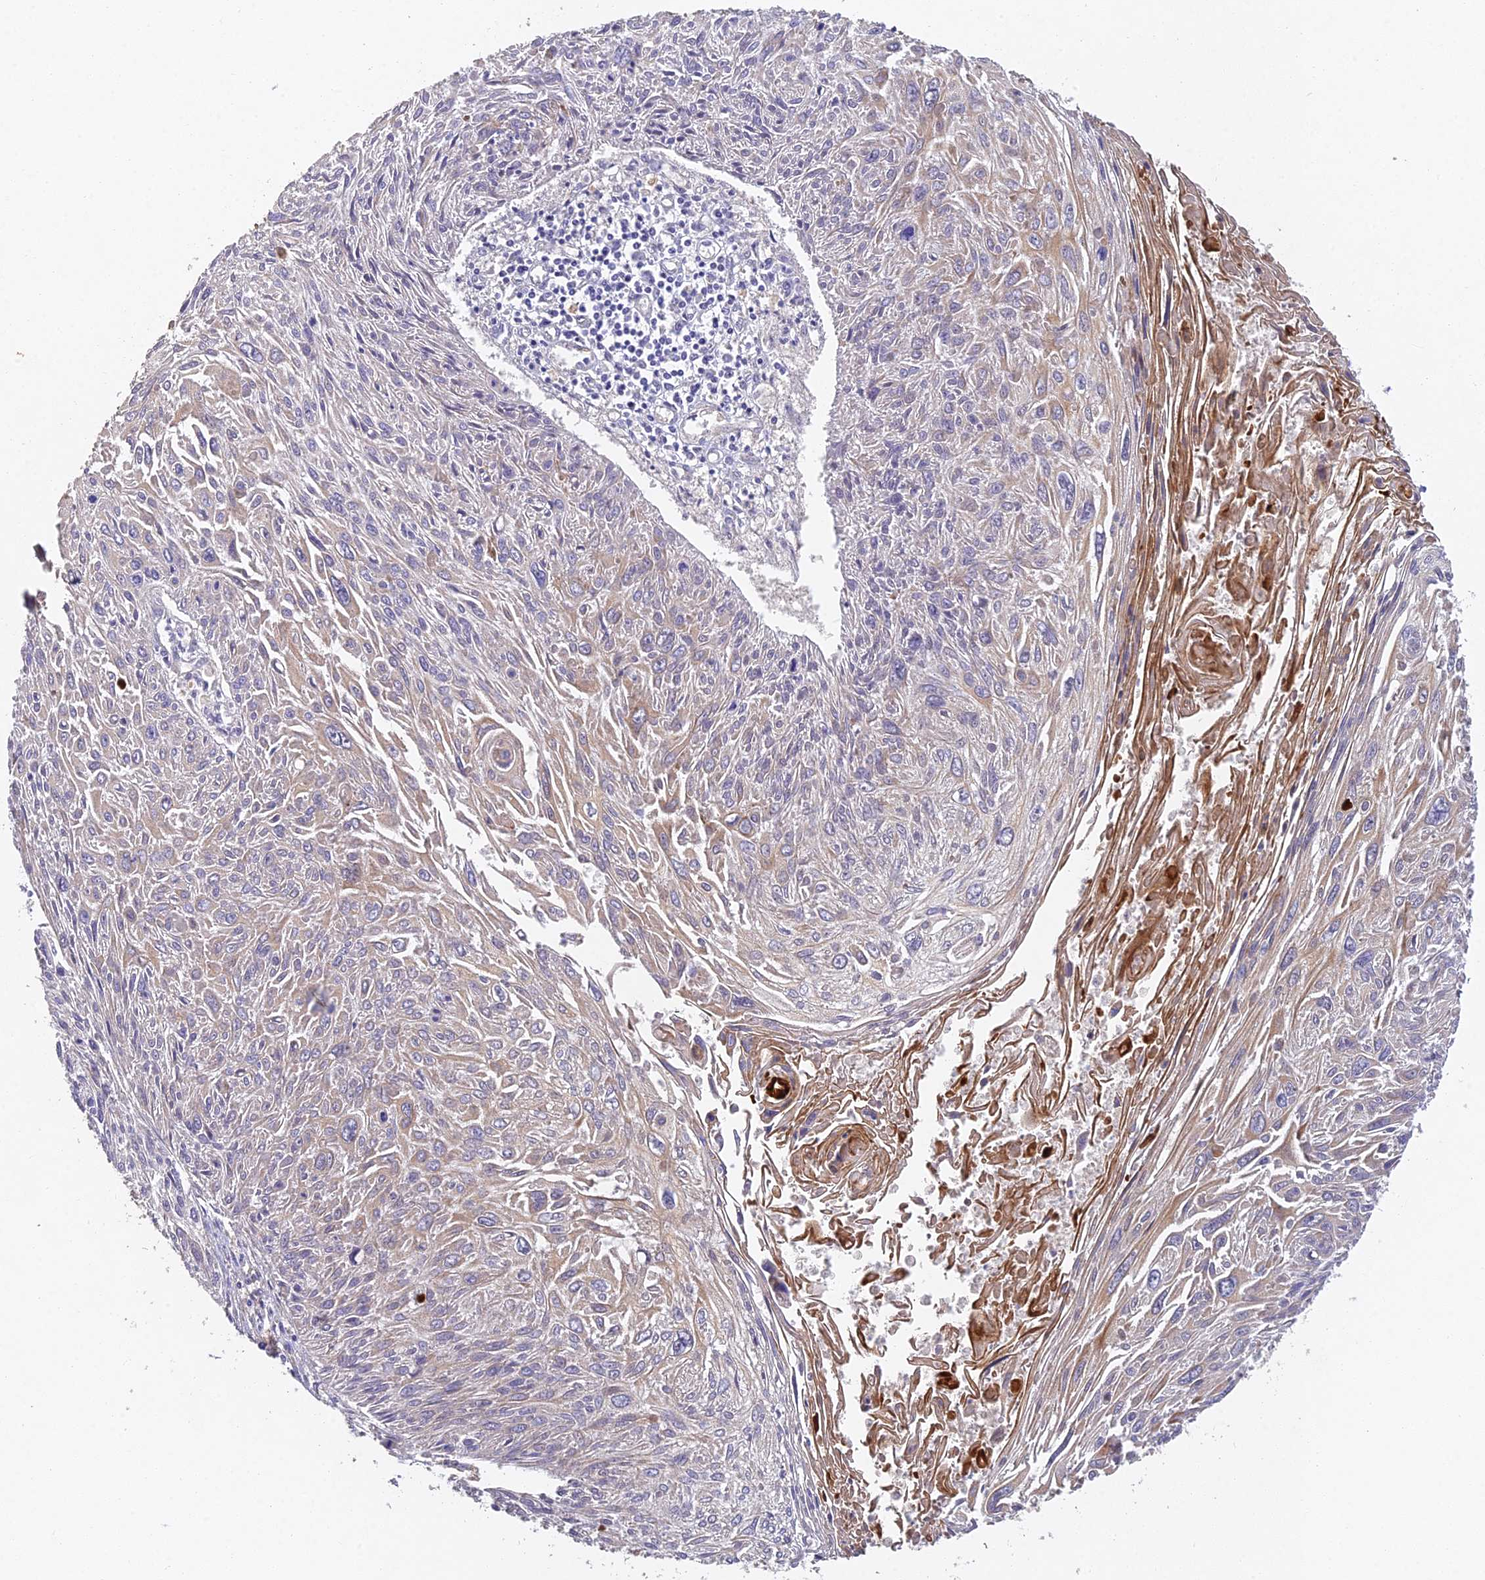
{"staining": {"intensity": "weak", "quantity": "<25%", "location": "cytoplasmic/membranous"}, "tissue": "cervical cancer", "cell_type": "Tumor cells", "image_type": "cancer", "snomed": [{"axis": "morphology", "description": "Squamous cell carcinoma, NOS"}, {"axis": "topography", "description": "Cervix"}], "caption": "DAB immunohistochemical staining of squamous cell carcinoma (cervical) shows no significant staining in tumor cells.", "gene": "NSMCE1", "patient": {"sex": "female", "age": 51}}